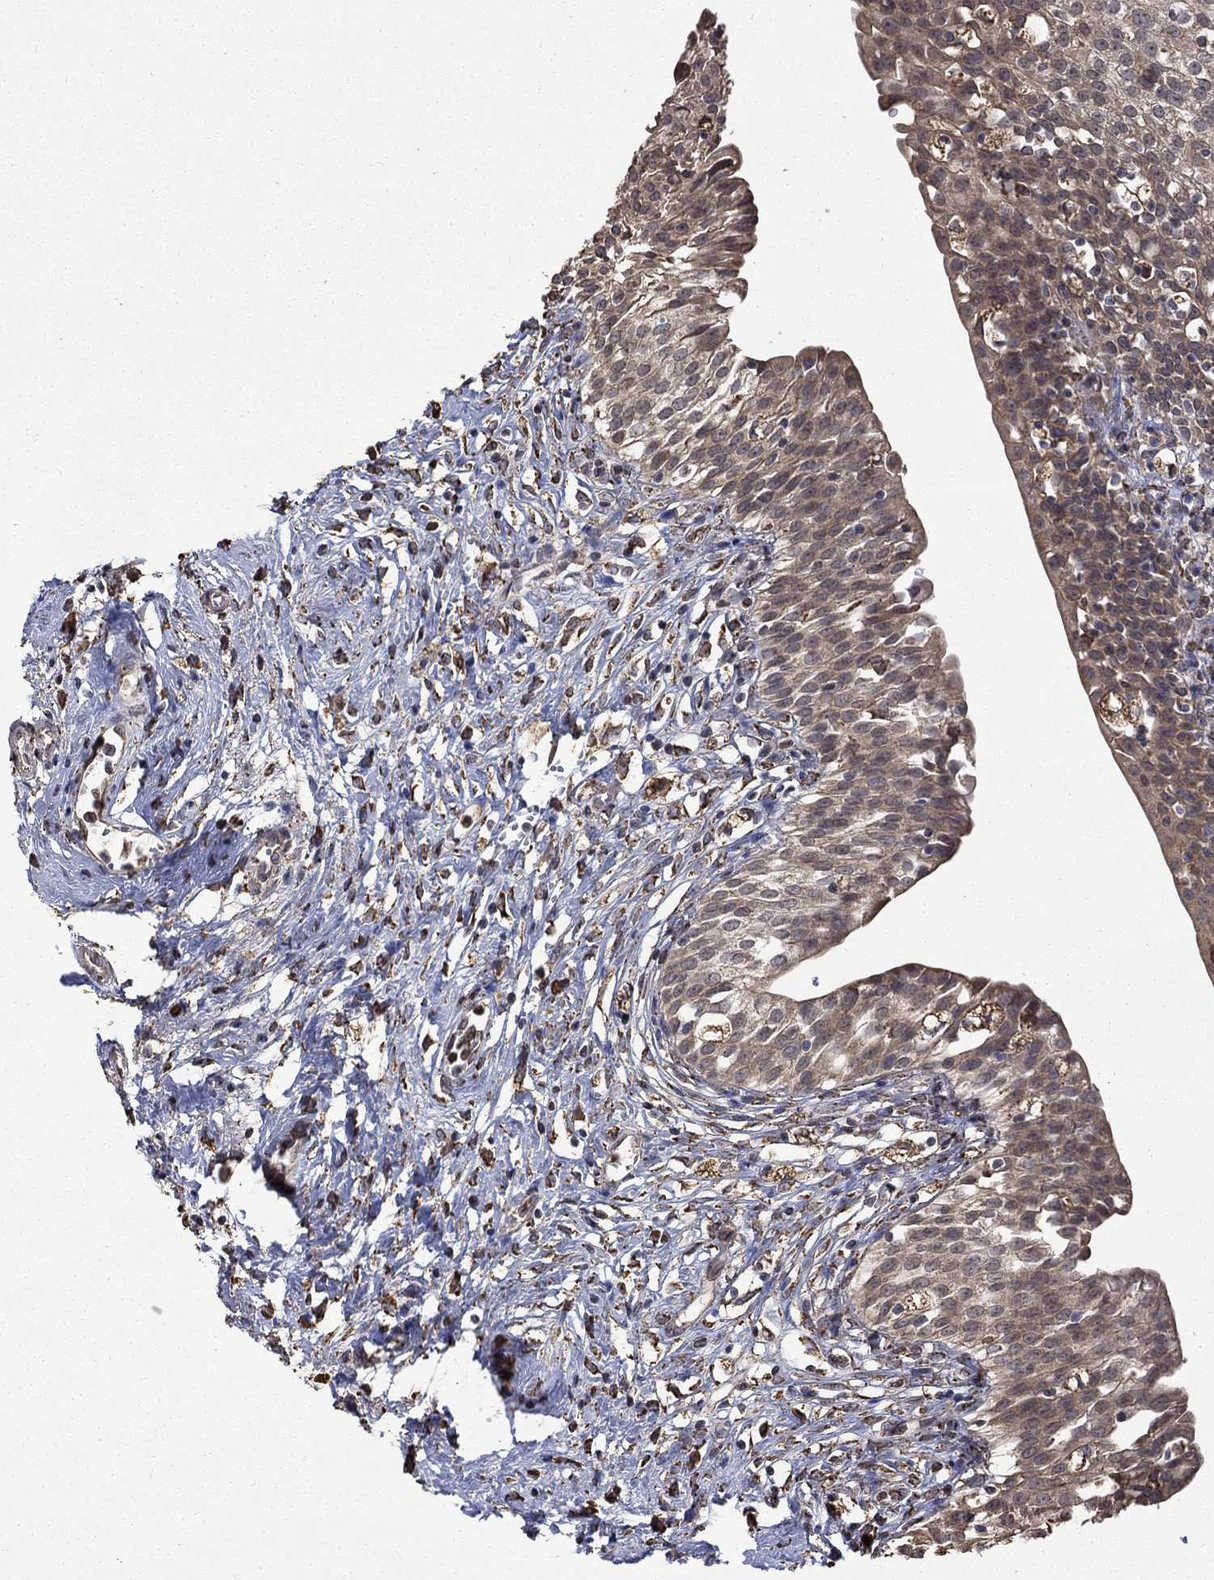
{"staining": {"intensity": "weak", "quantity": ">75%", "location": "cytoplasmic/membranous"}, "tissue": "urinary bladder", "cell_type": "Urothelial cells", "image_type": "normal", "snomed": [{"axis": "morphology", "description": "Normal tissue, NOS"}, {"axis": "topography", "description": "Urinary bladder"}], "caption": "Normal urinary bladder reveals weak cytoplasmic/membranous positivity in about >75% of urothelial cells, visualized by immunohistochemistry. (Brightfield microscopy of DAB IHC at high magnification).", "gene": "ESRRA", "patient": {"sex": "male", "age": 76}}